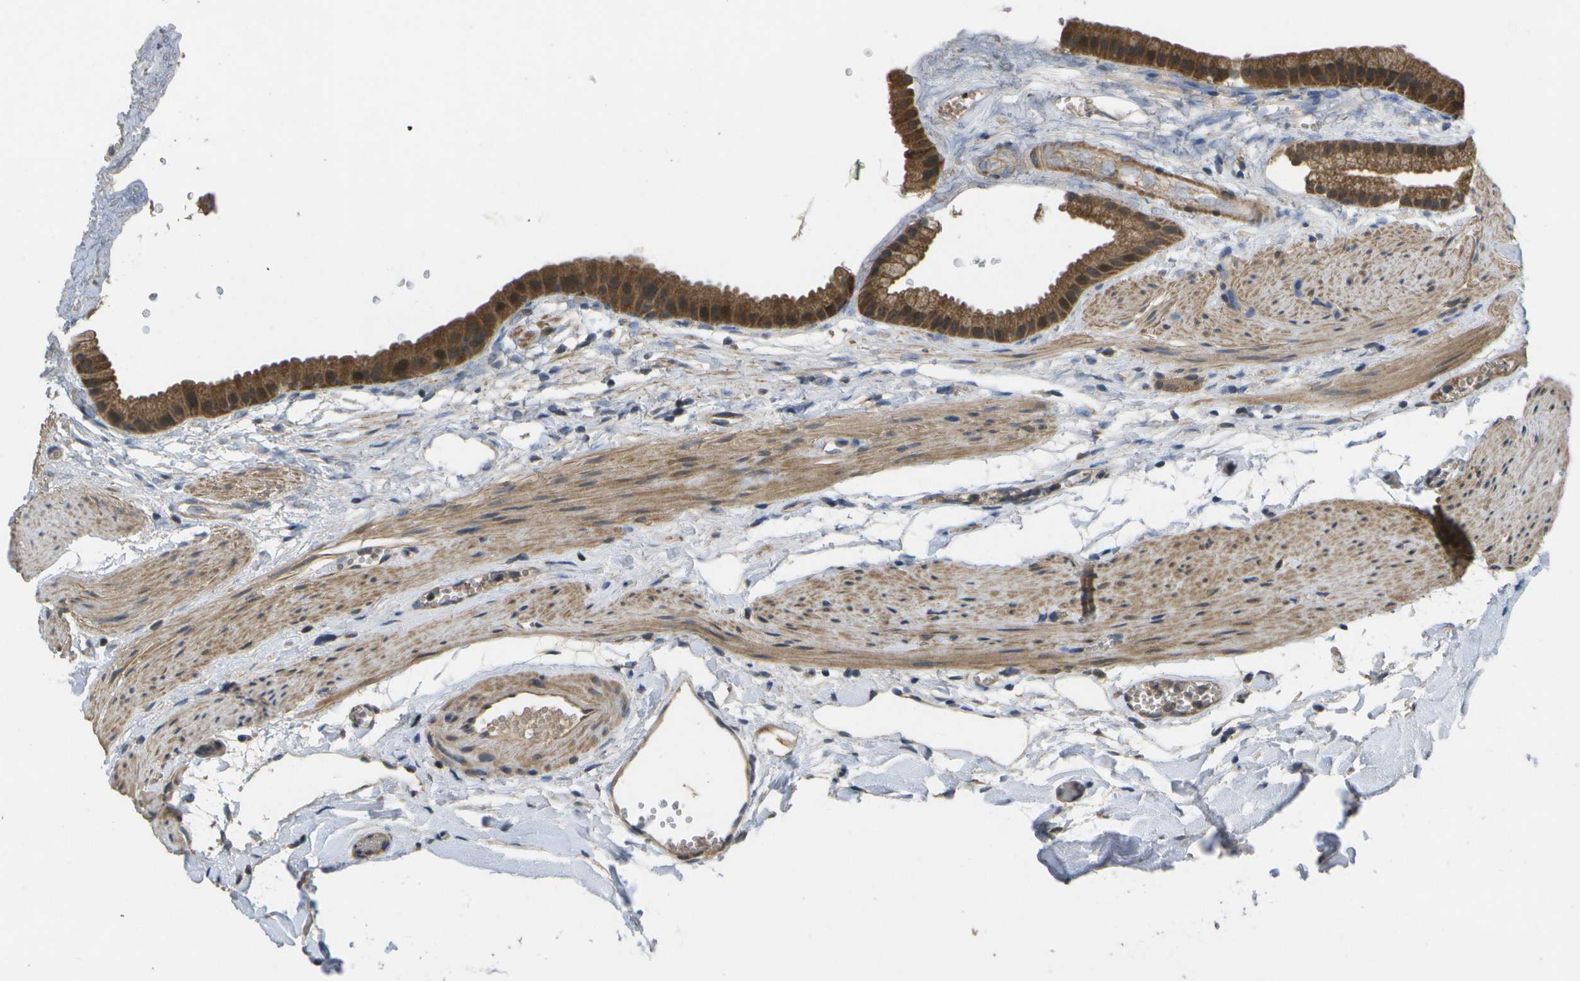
{"staining": {"intensity": "strong", "quantity": ">75%", "location": "cytoplasmic/membranous,nuclear"}, "tissue": "gallbladder", "cell_type": "Glandular cells", "image_type": "normal", "snomed": [{"axis": "morphology", "description": "Normal tissue, NOS"}, {"axis": "topography", "description": "Gallbladder"}], "caption": "A brown stain labels strong cytoplasmic/membranous,nuclear staining of a protein in glandular cells of unremarkable gallbladder.", "gene": "ALAS1", "patient": {"sex": "female", "age": 64}}